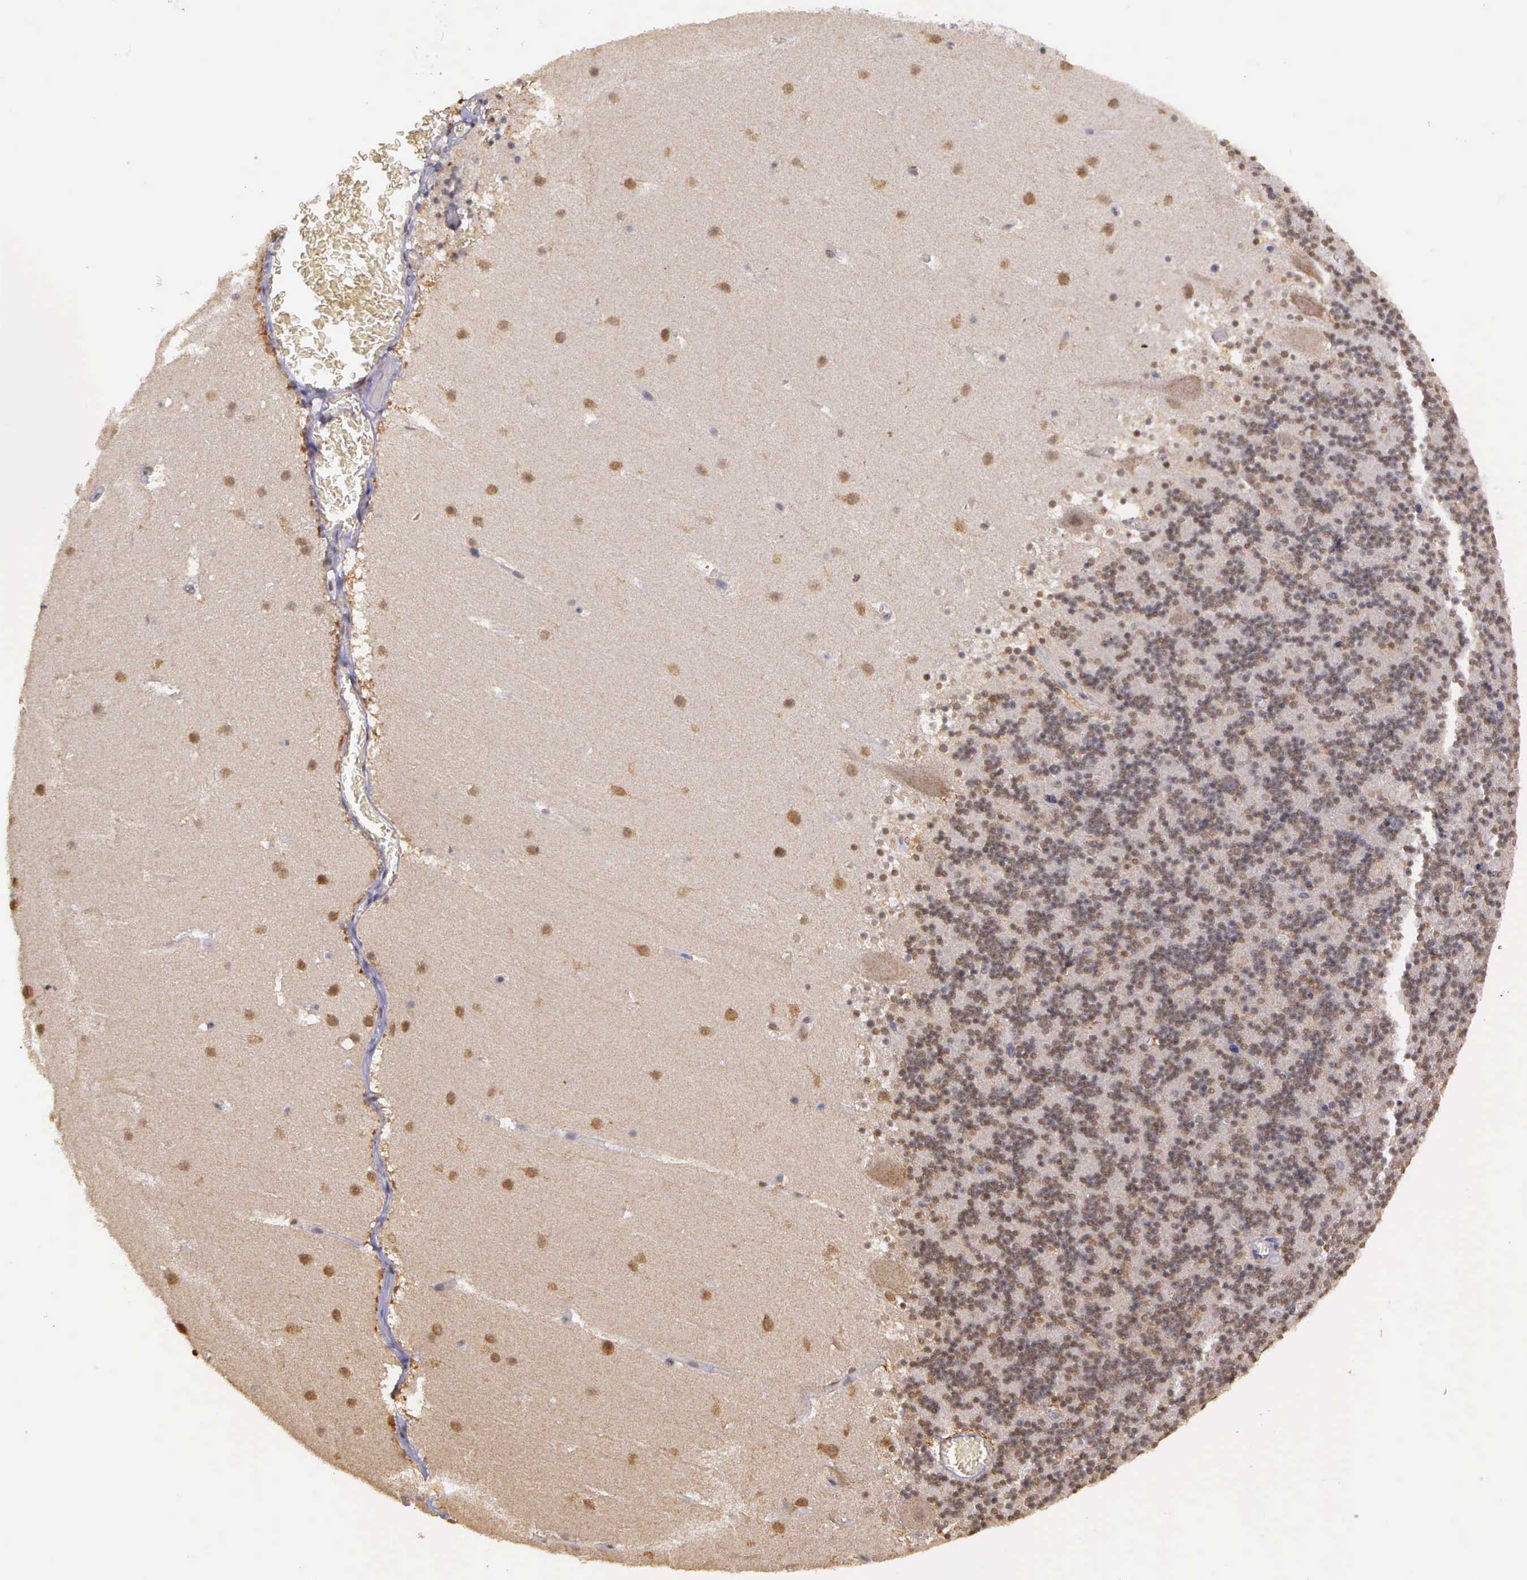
{"staining": {"intensity": "weak", "quantity": "25%-75%", "location": "nuclear"}, "tissue": "cerebellum", "cell_type": "Cells in granular layer", "image_type": "normal", "snomed": [{"axis": "morphology", "description": "Normal tissue, NOS"}, {"axis": "topography", "description": "Cerebellum"}], "caption": "The micrograph displays immunohistochemical staining of normal cerebellum. There is weak nuclear expression is appreciated in about 25%-75% of cells in granular layer. Nuclei are stained in blue.", "gene": "ARMCX5", "patient": {"sex": "male", "age": 45}}